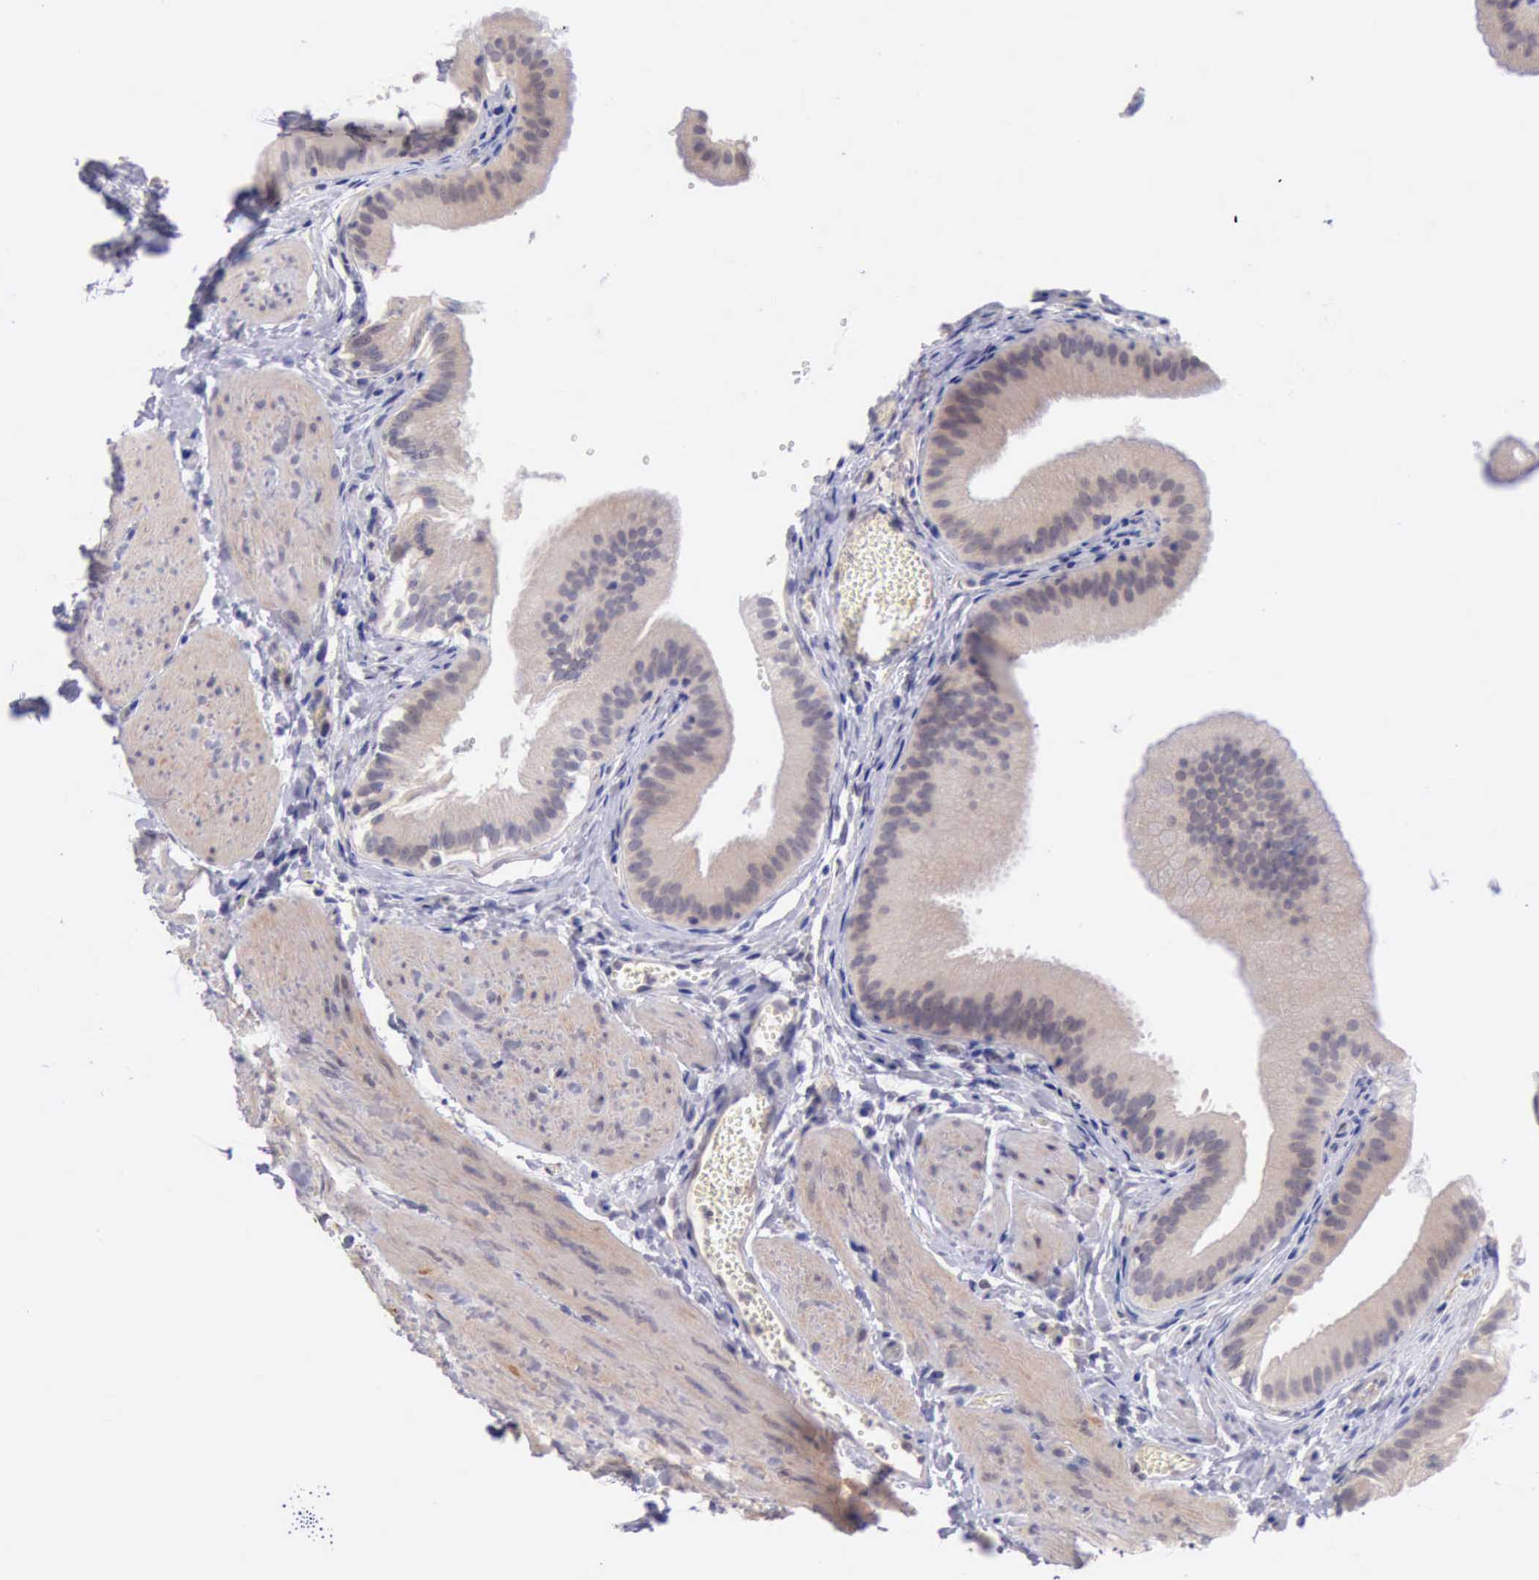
{"staining": {"intensity": "weak", "quantity": "25%-75%", "location": "cytoplasmic/membranous"}, "tissue": "gallbladder", "cell_type": "Glandular cells", "image_type": "normal", "snomed": [{"axis": "morphology", "description": "Normal tissue, NOS"}, {"axis": "topography", "description": "Gallbladder"}], "caption": "This is a micrograph of immunohistochemistry staining of normal gallbladder, which shows weak positivity in the cytoplasmic/membranous of glandular cells.", "gene": "DNAJB7", "patient": {"sex": "female", "age": 24}}